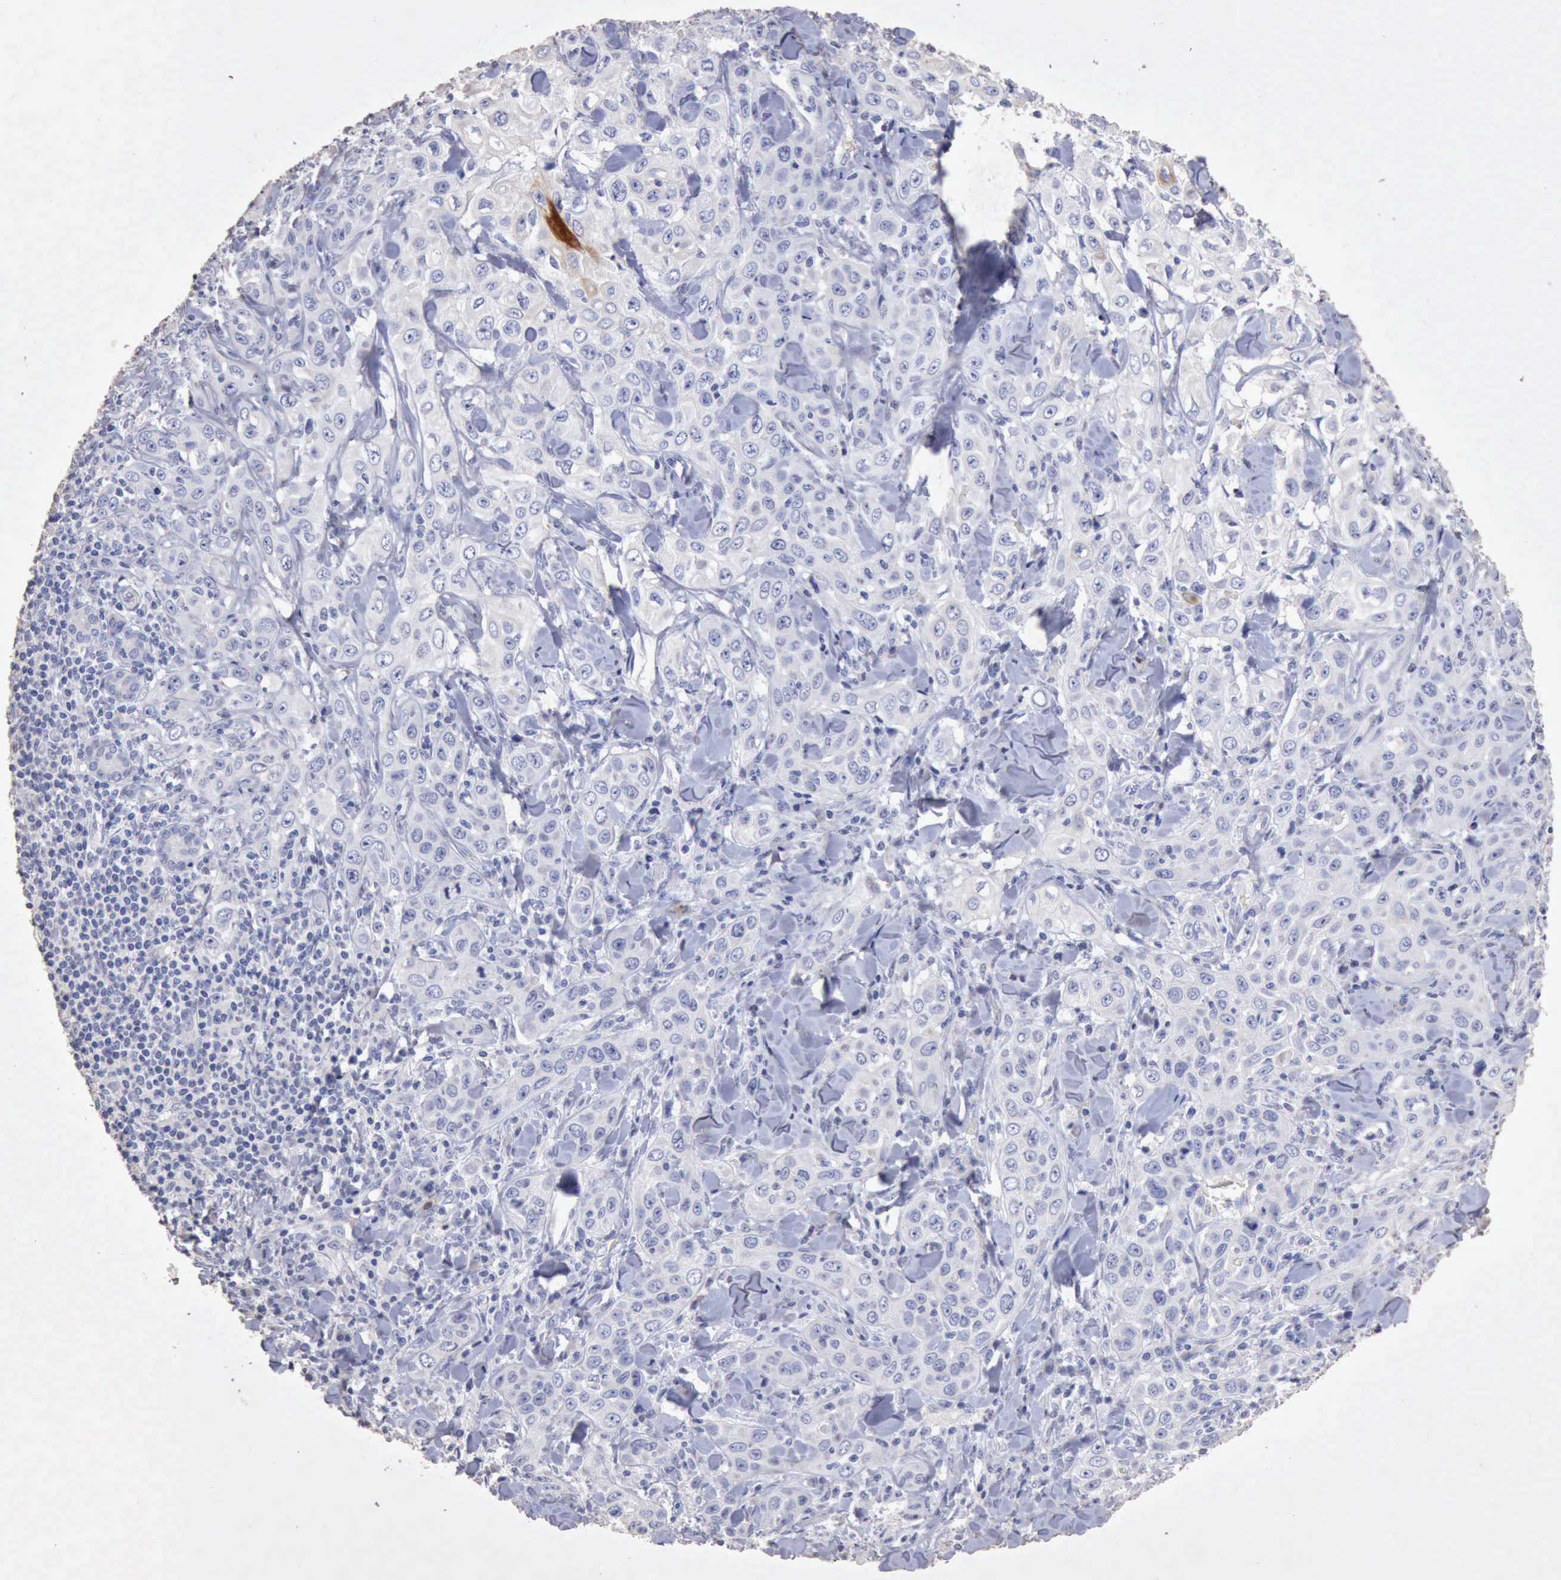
{"staining": {"intensity": "negative", "quantity": "none", "location": "none"}, "tissue": "skin cancer", "cell_type": "Tumor cells", "image_type": "cancer", "snomed": [{"axis": "morphology", "description": "Squamous cell carcinoma, NOS"}, {"axis": "topography", "description": "Skin"}], "caption": "Human squamous cell carcinoma (skin) stained for a protein using immunohistochemistry reveals no staining in tumor cells.", "gene": "KRT6B", "patient": {"sex": "male", "age": 84}}